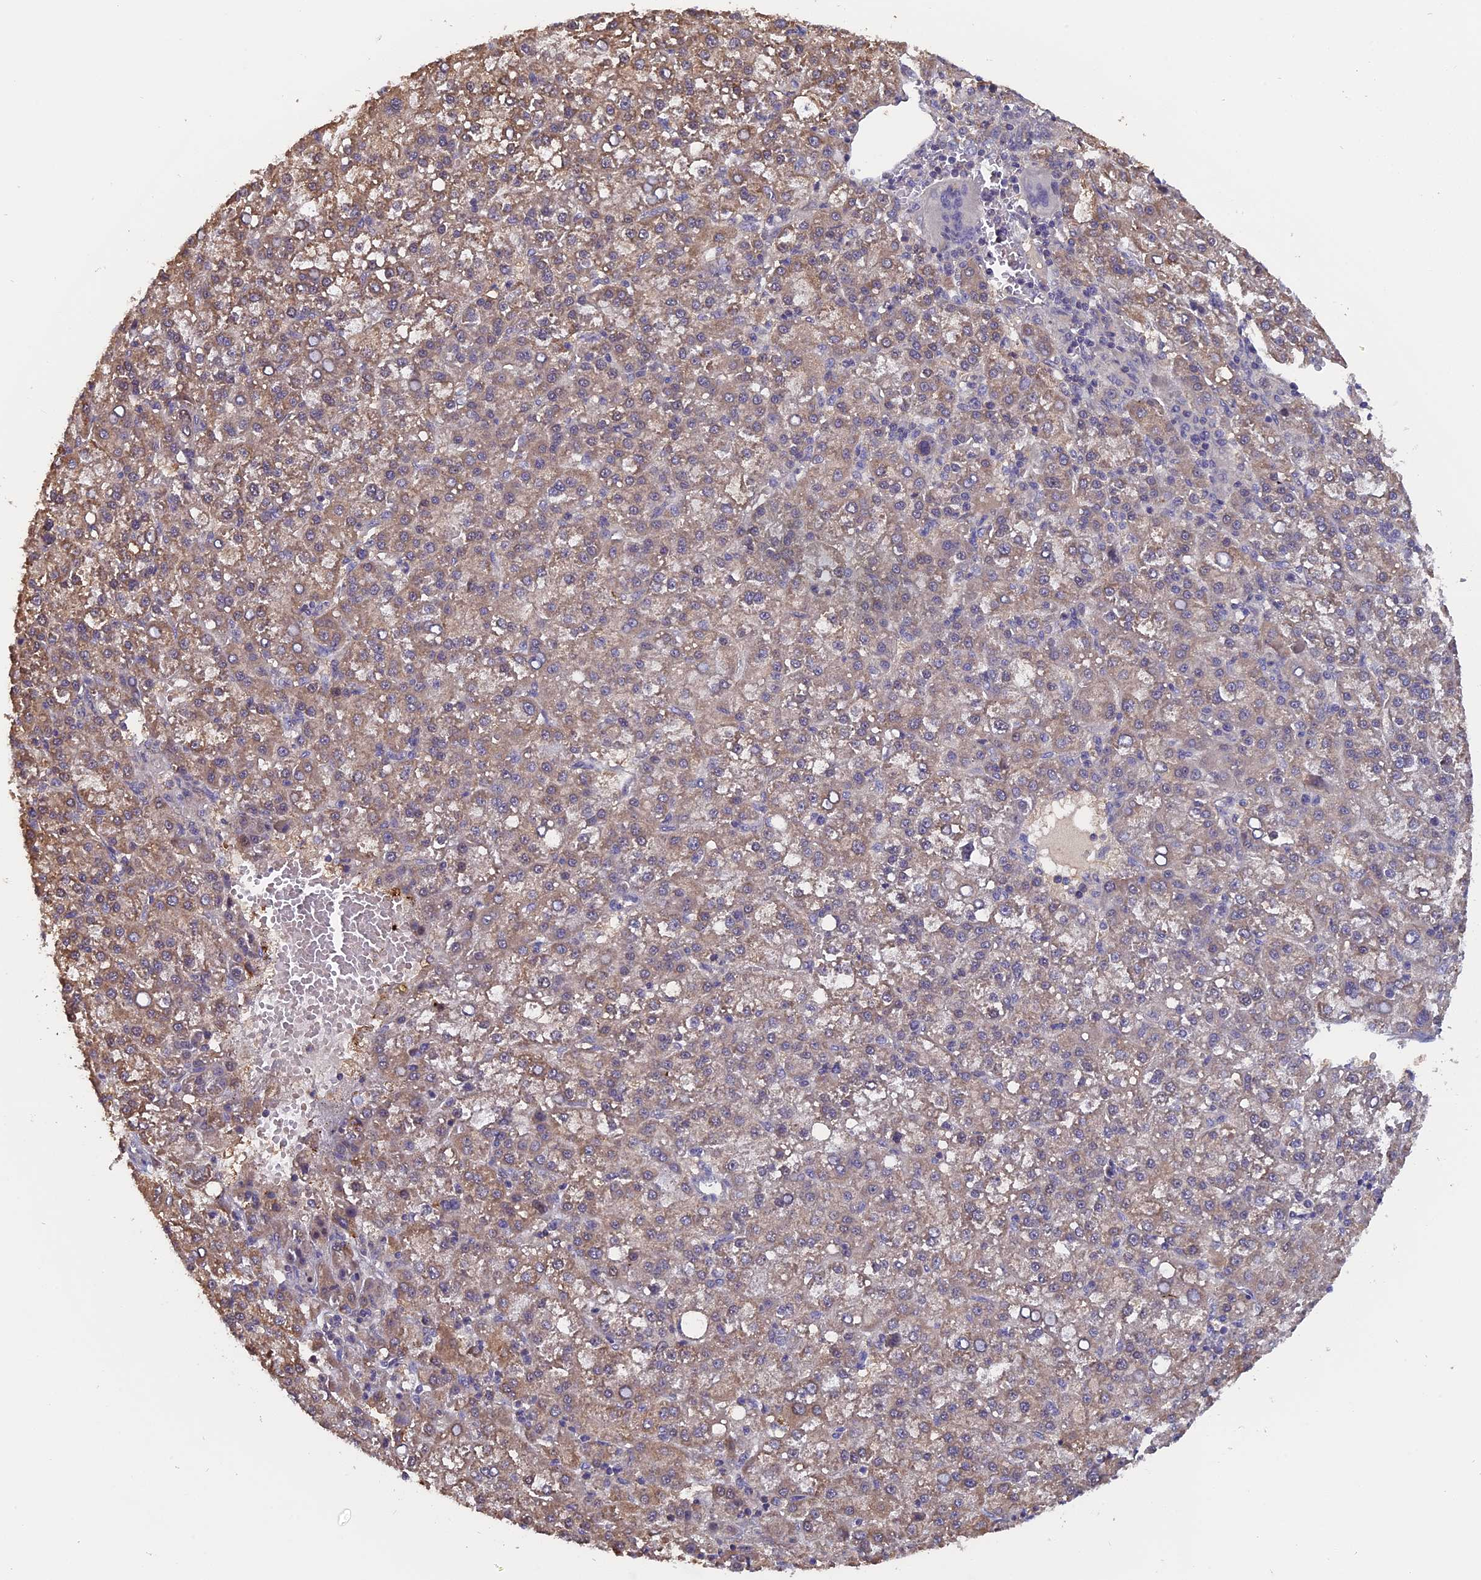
{"staining": {"intensity": "weak", "quantity": ">75%", "location": "cytoplasmic/membranous"}, "tissue": "liver cancer", "cell_type": "Tumor cells", "image_type": "cancer", "snomed": [{"axis": "morphology", "description": "Carcinoma, Hepatocellular, NOS"}, {"axis": "topography", "description": "Liver"}], "caption": "A low amount of weak cytoplasmic/membranous staining is identified in approximately >75% of tumor cells in liver cancer (hepatocellular carcinoma) tissue. (DAB (3,3'-diaminobenzidine) = brown stain, brightfield microscopy at high magnification).", "gene": "FAM98C", "patient": {"sex": "female", "age": 58}}